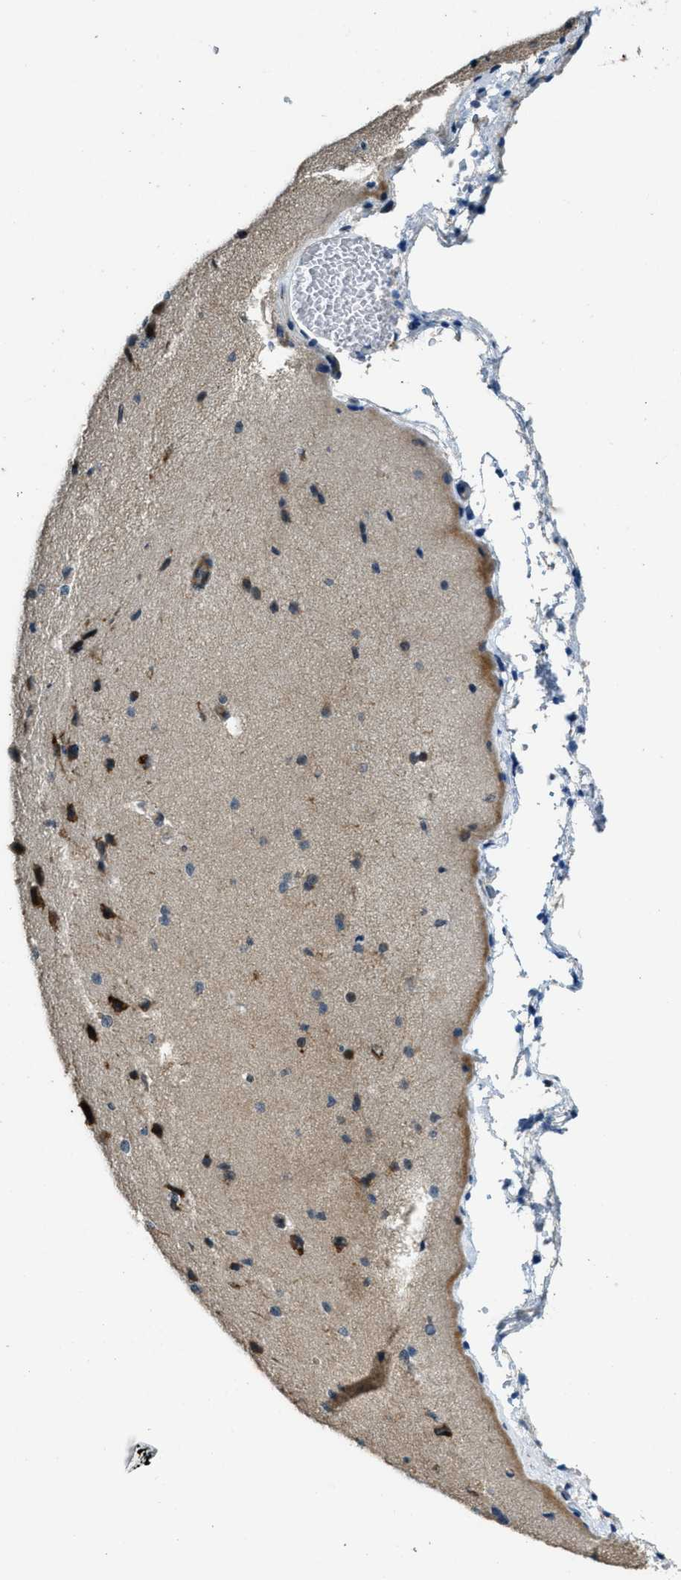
{"staining": {"intensity": "weak", "quantity": ">75%", "location": "cytoplasmic/membranous"}, "tissue": "cerebral cortex", "cell_type": "Endothelial cells", "image_type": "normal", "snomed": [{"axis": "morphology", "description": "Normal tissue, NOS"}, {"axis": "morphology", "description": "Developmental malformation"}, {"axis": "topography", "description": "Cerebral cortex"}], "caption": "The photomicrograph reveals immunohistochemical staining of normal cerebral cortex. There is weak cytoplasmic/membranous positivity is present in about >75% of endothelial cells. The protein is shown in brown color, while the nuclei are stained blue.", "gene": "HERC2", "patient": {"sex": "female", "age": 30}}